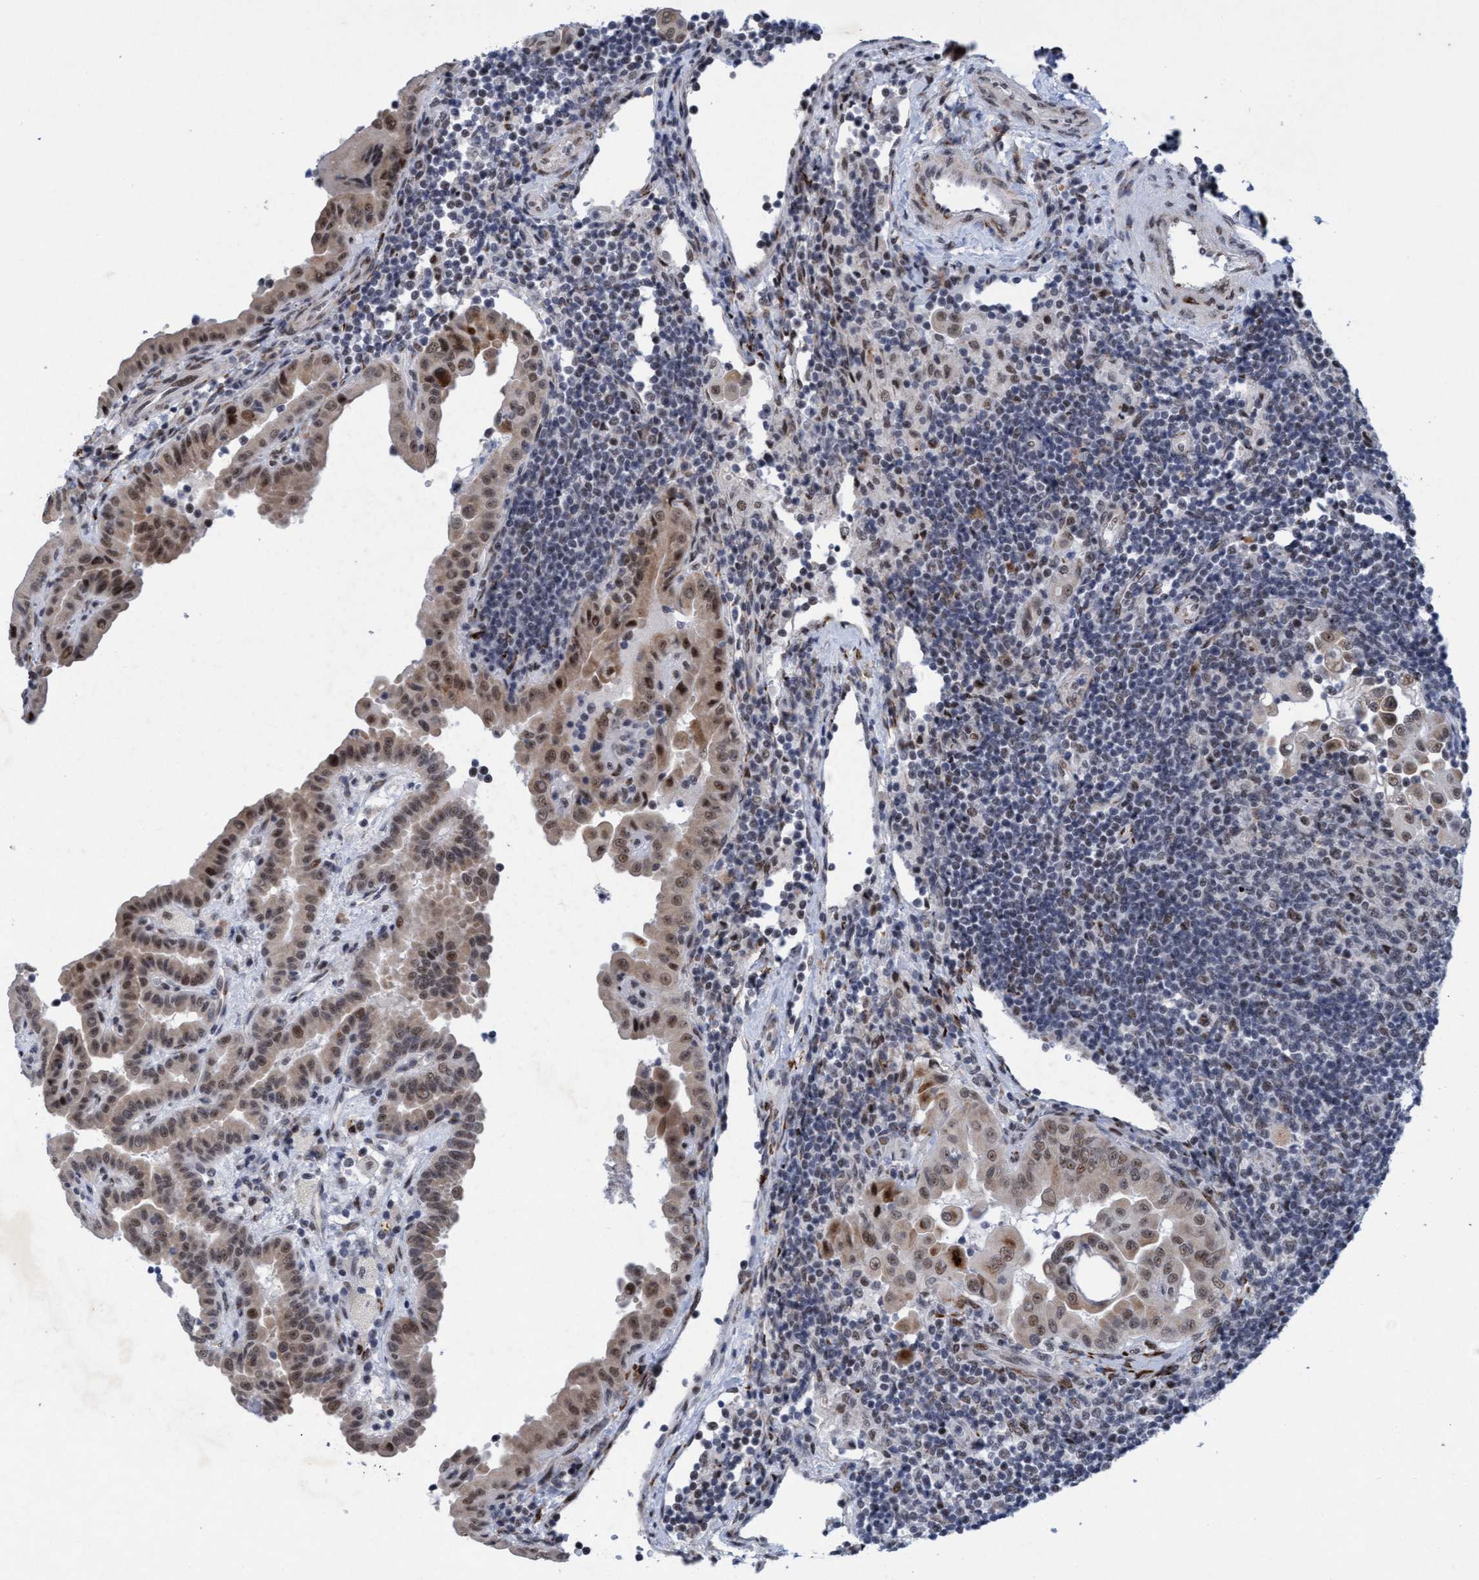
{"staining": {"intensity": "weak", "quantity": ">75%", "location": "cytoplasmic/membranous,nuclear"}, "tissue": "thyroid cancer", "cell_type": "Tumor cells", "image_type": "cancer", "snomed": [{"axis": "morphology", "description": "Papillary adenocarcinoma, NOS"}, {"axis": "topography", "description": "Thyroid gland"}], "caption": "A photomicrograph showing weak cytoplasmic/membranous and nuclear staining in approximately >75% of tumor cells in thyroid papillary adenocarcinoma, as visualized by brown immunohistochemical staining.", "gene": "GLT6D1", "patient": {"sex": "male", "age": 33}}